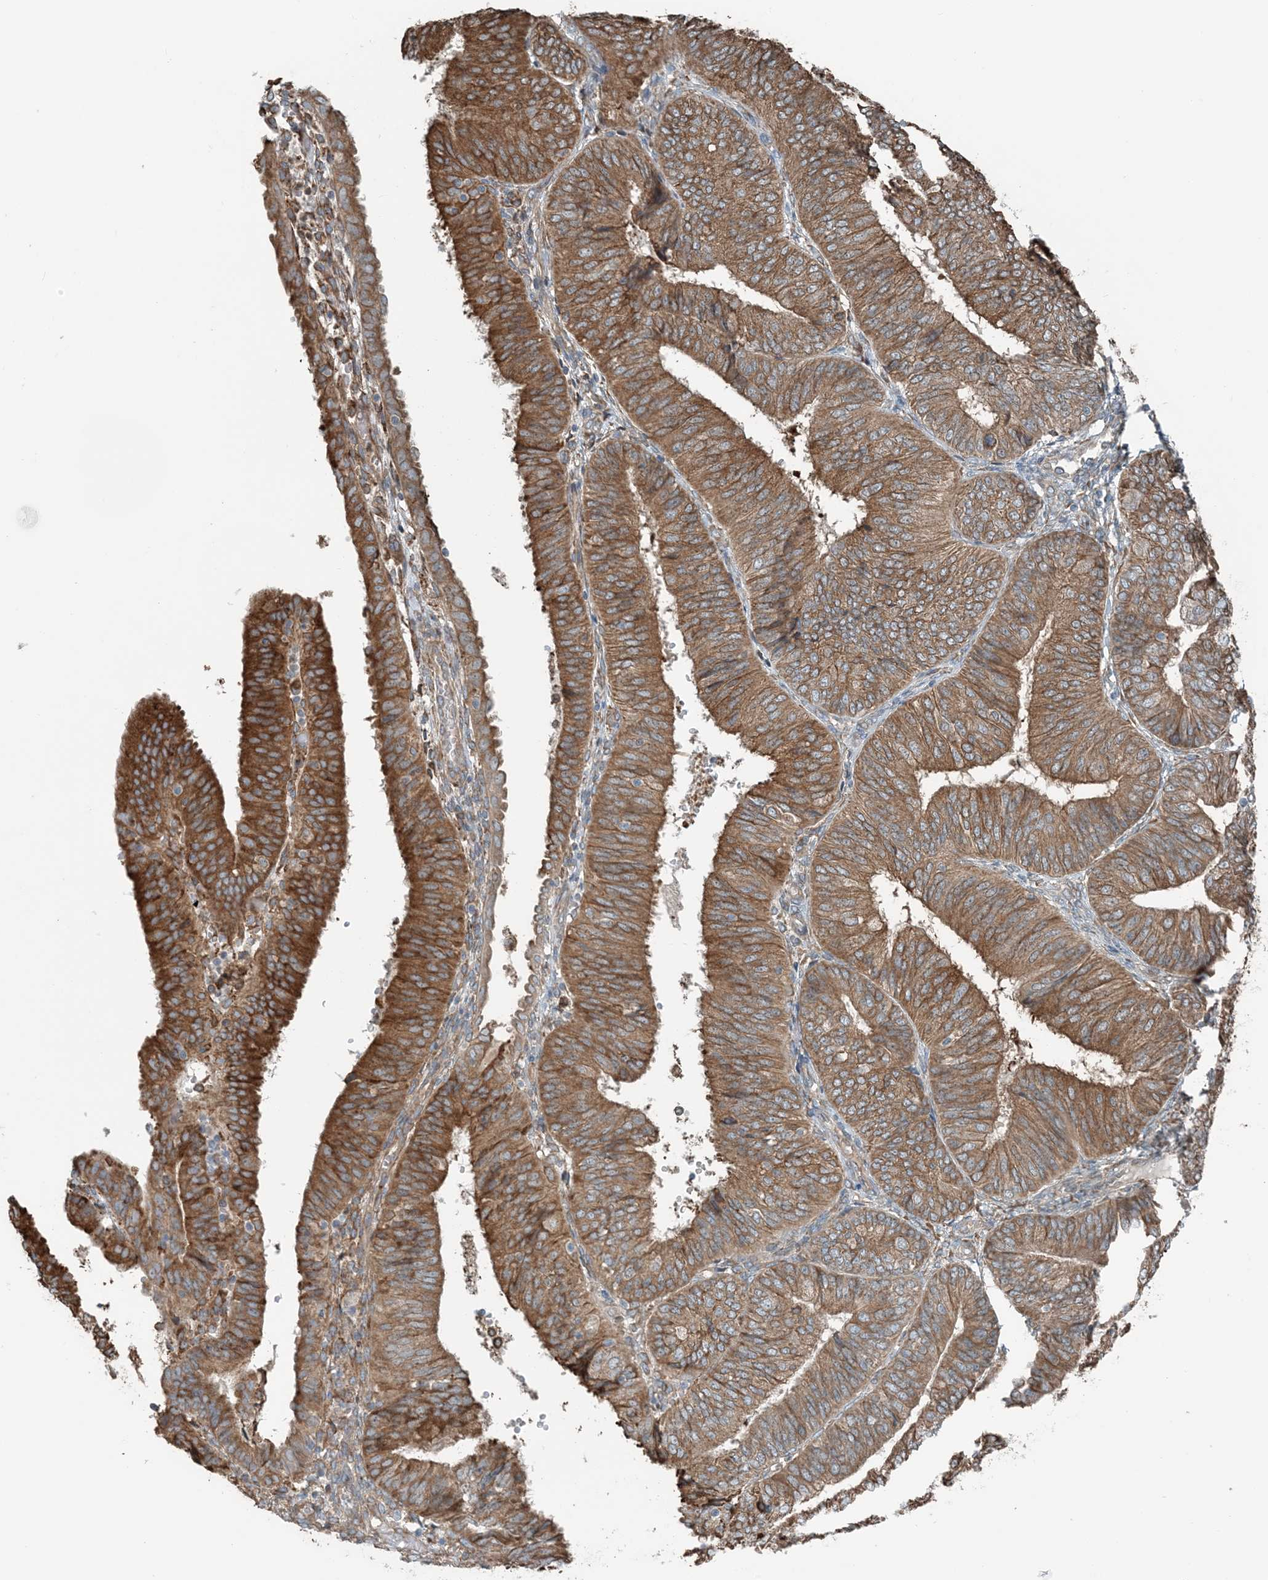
{"staining": {"intensity": "moderate", "quantity": ">75%", "location": "cytoplasmic/membranous"}, "tissue": "endometrial cancer", "cell_type": "Tumor cells", "image_type": "cancer", "snomed": [{"axis": "morphology", "description": "Adenocarcinoma, NOS"}, {"axis": "topography", "description": "Endometrium"}], "caption": "Immunohistochemistry (IHC) photomicrograph of adenocarcinoma (endometrial) stained for a protein (brown), which exhibits medium levels of moderate cytoplasmic/membranous staining in about >75% of tumor cells.", "gene": "CERKL", "patient": {"sex": "female", "age": 58}}